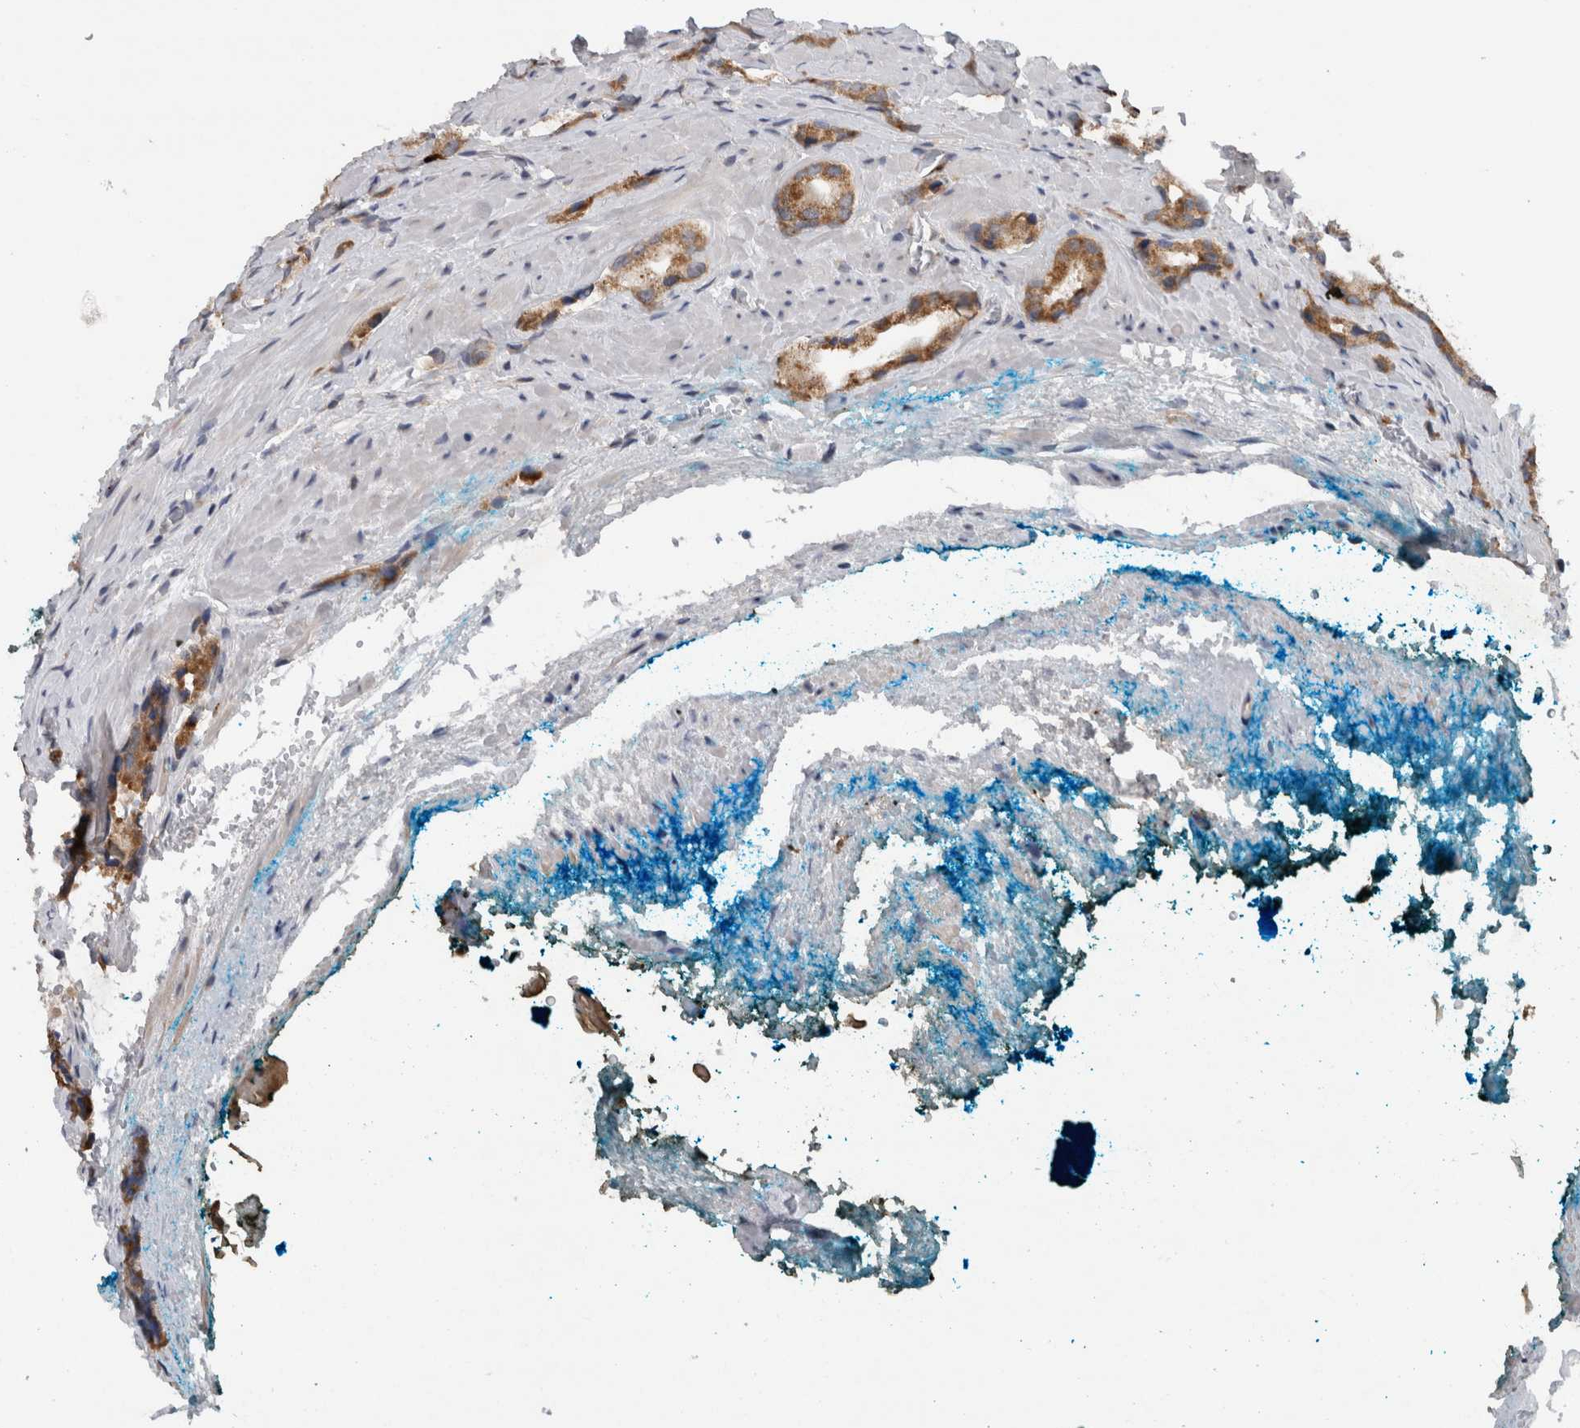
{"staining": {"intensity": "moderate", "quantity": ">75%", "location": "cytoplasmic/membranous"}, "tissue": "prostate cancer", "cell_type": "Tumor cells", "image_type": "cancer", "snomed": [{"axis": "morphology", "description": "Adenocarcinoma, High grade"}, {"axis": "topography", "description": "Prostate"}], "caption": "The histopathology image shows immunohistochemical staining of adenocarcinoma (high-grade) (prostate). There is moderate cytoplasmic/membranous staining is present in about >75% of tumor cells. The staining was performed using DAB (3,3'-diaminobenzidine) to visualize the protein expression in brown, while the nuclei were stained in blue with hematoxylin (Magnification: 20x).", "gene": "PDCD2", "patient": {"sex": "male", "age": 63}}